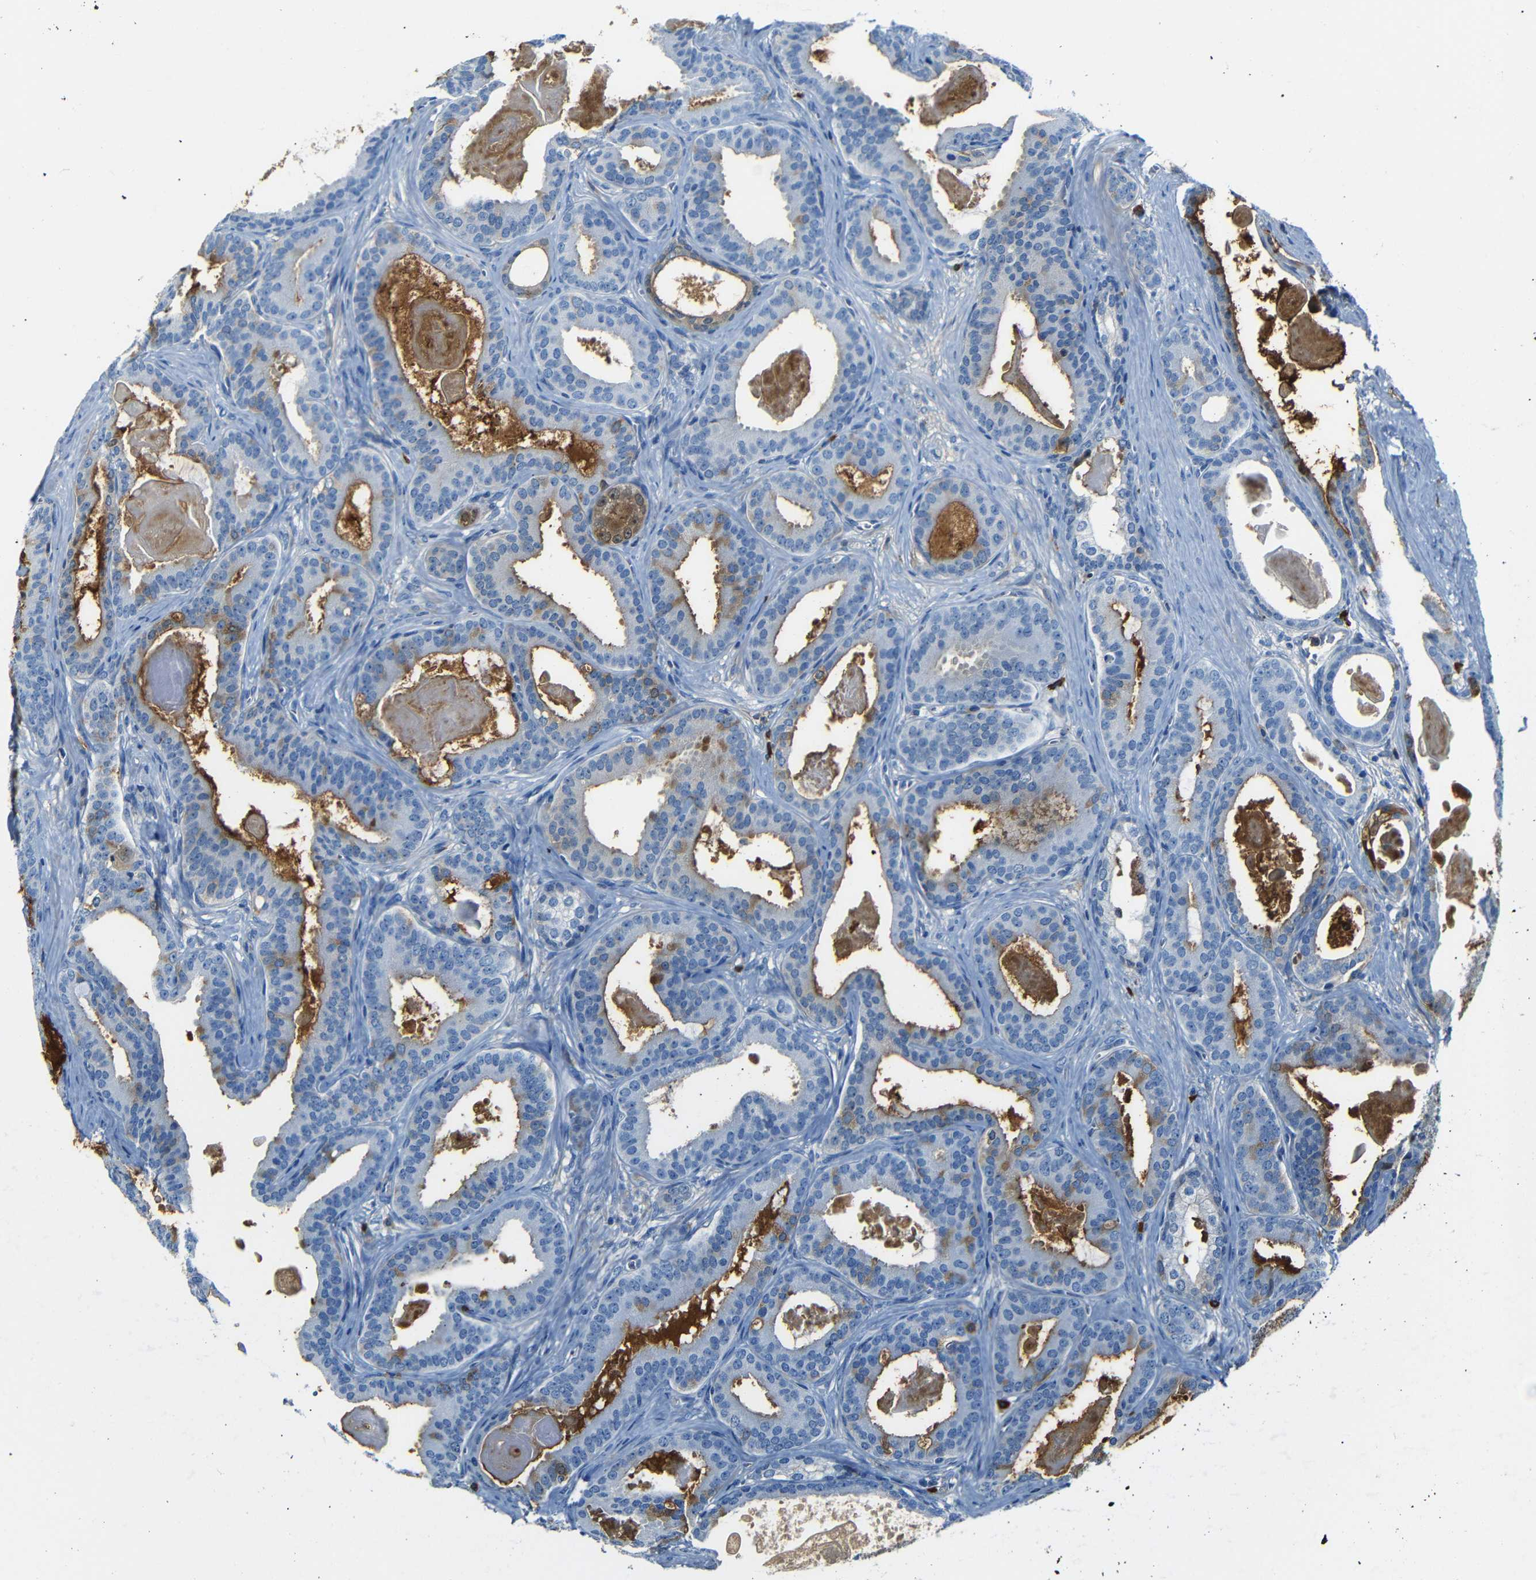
{"staining": {"intensity": "moderate", "quantity": "<25%", "location": "cytoplasmic/membranous"}, "tissue": "prostate cancer", "cell_type": "Tumor cells", "image_type": "cancer", "snomed": [{"axis": "morphology", "description": "Adenocarcinoma, High grade"}, {"axis": "topography", "description": "Prostate"}], "caption": "Protein positivity by IHC demonstrates moderate cytoplasmic/membranous staining in about <25% of tumor cells in prostate cancer.", "gene": "SERPINA1", "patient": {"sex": "male", "age": 60}}